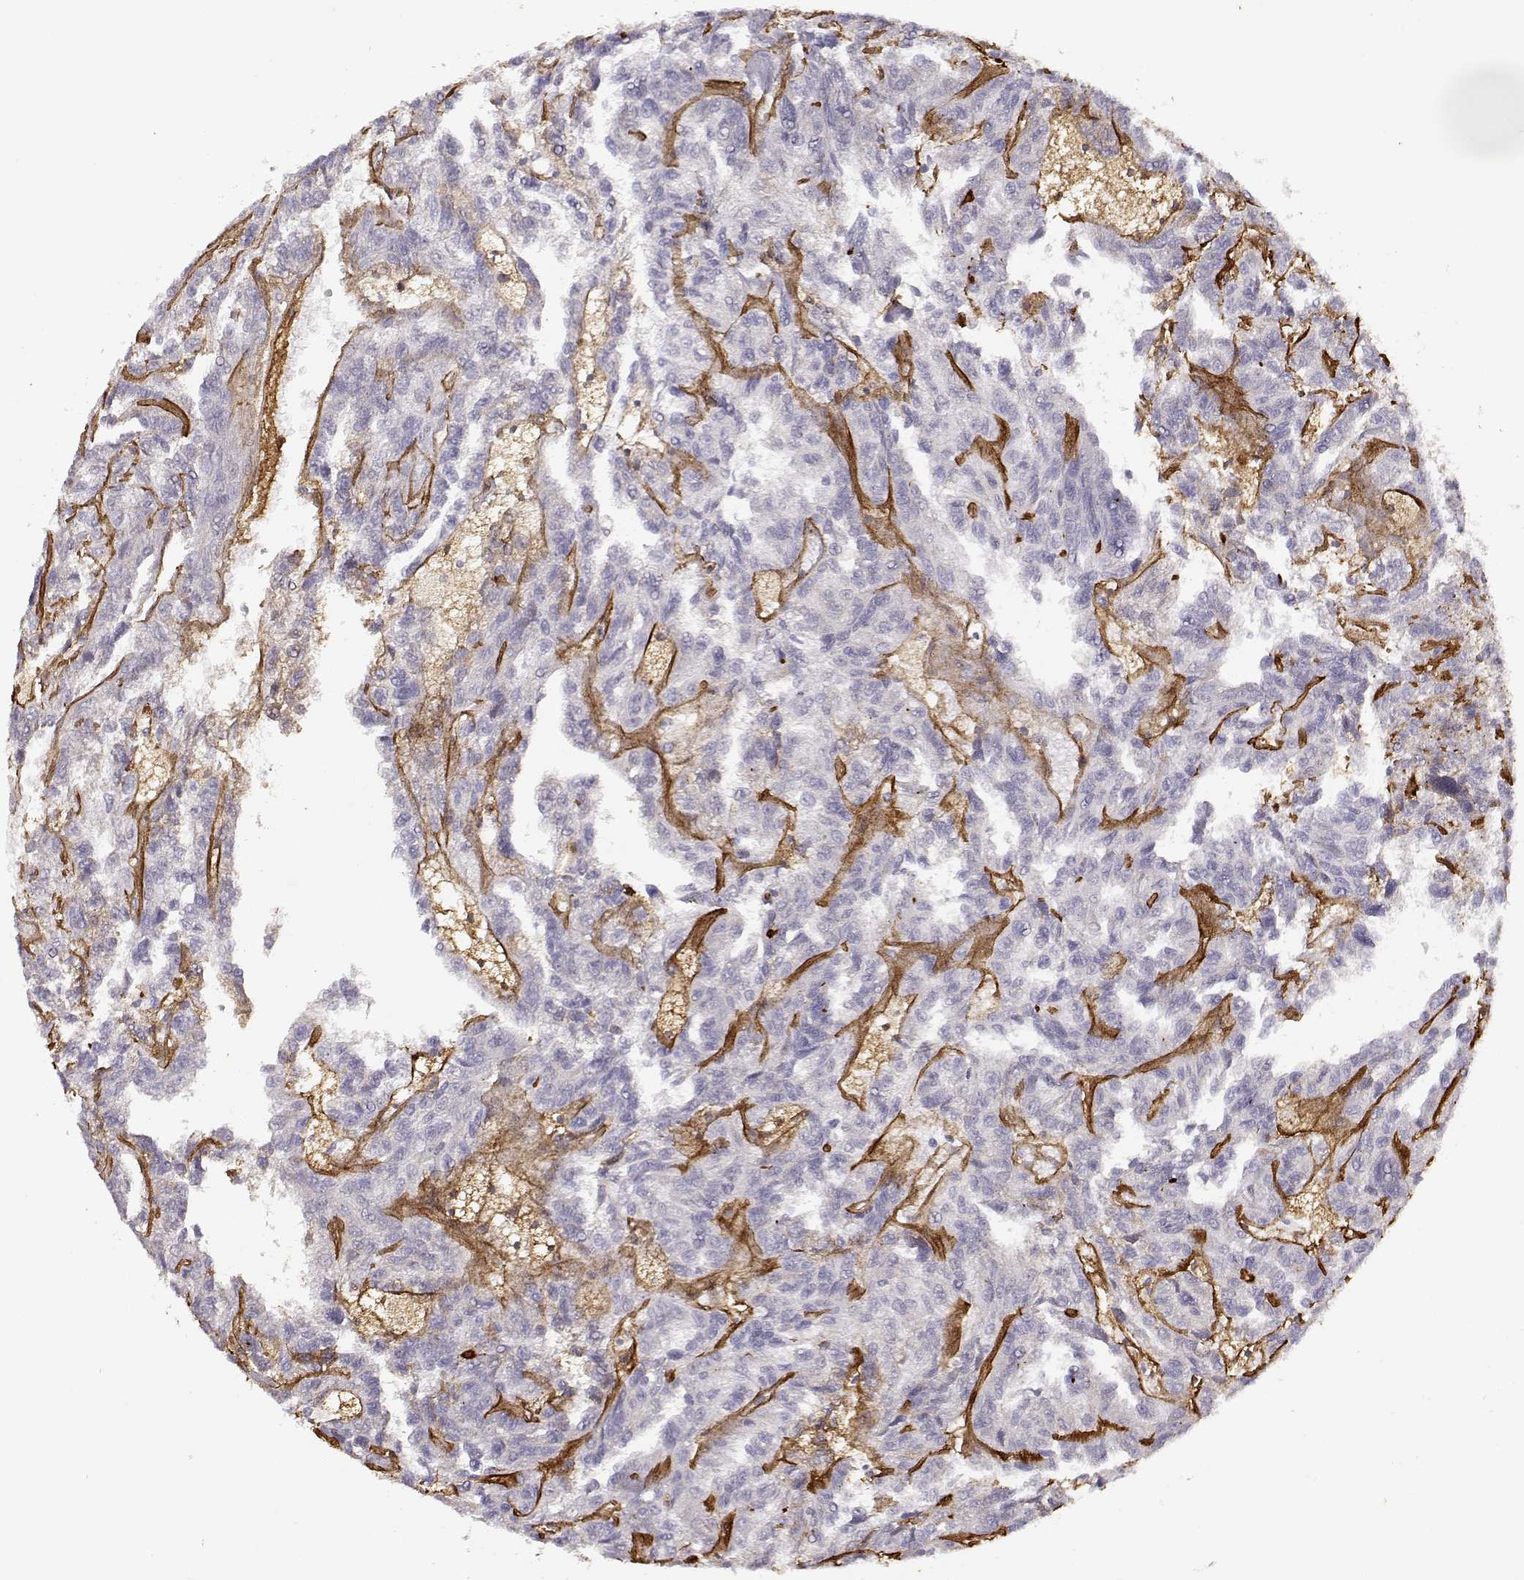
{"staining": {"intensity": "negative", "quantity": "none", "location": "none"}, "tissue": "renal cancer", "cell_type": "Tumor cells", "image_type": "cancer", "snomed": [{"axis": "morphology", "description": "Adenocarcinoma, NOS"}, {"axis": "topography", "description": "Kidney"}], "caption": "Immunohistochemical staining of human renal adenocarcinoma demonstrates no significant staining in tumor cells.", "gene": "LAMA5", "patient": {"sex": "male", "age": 79}}